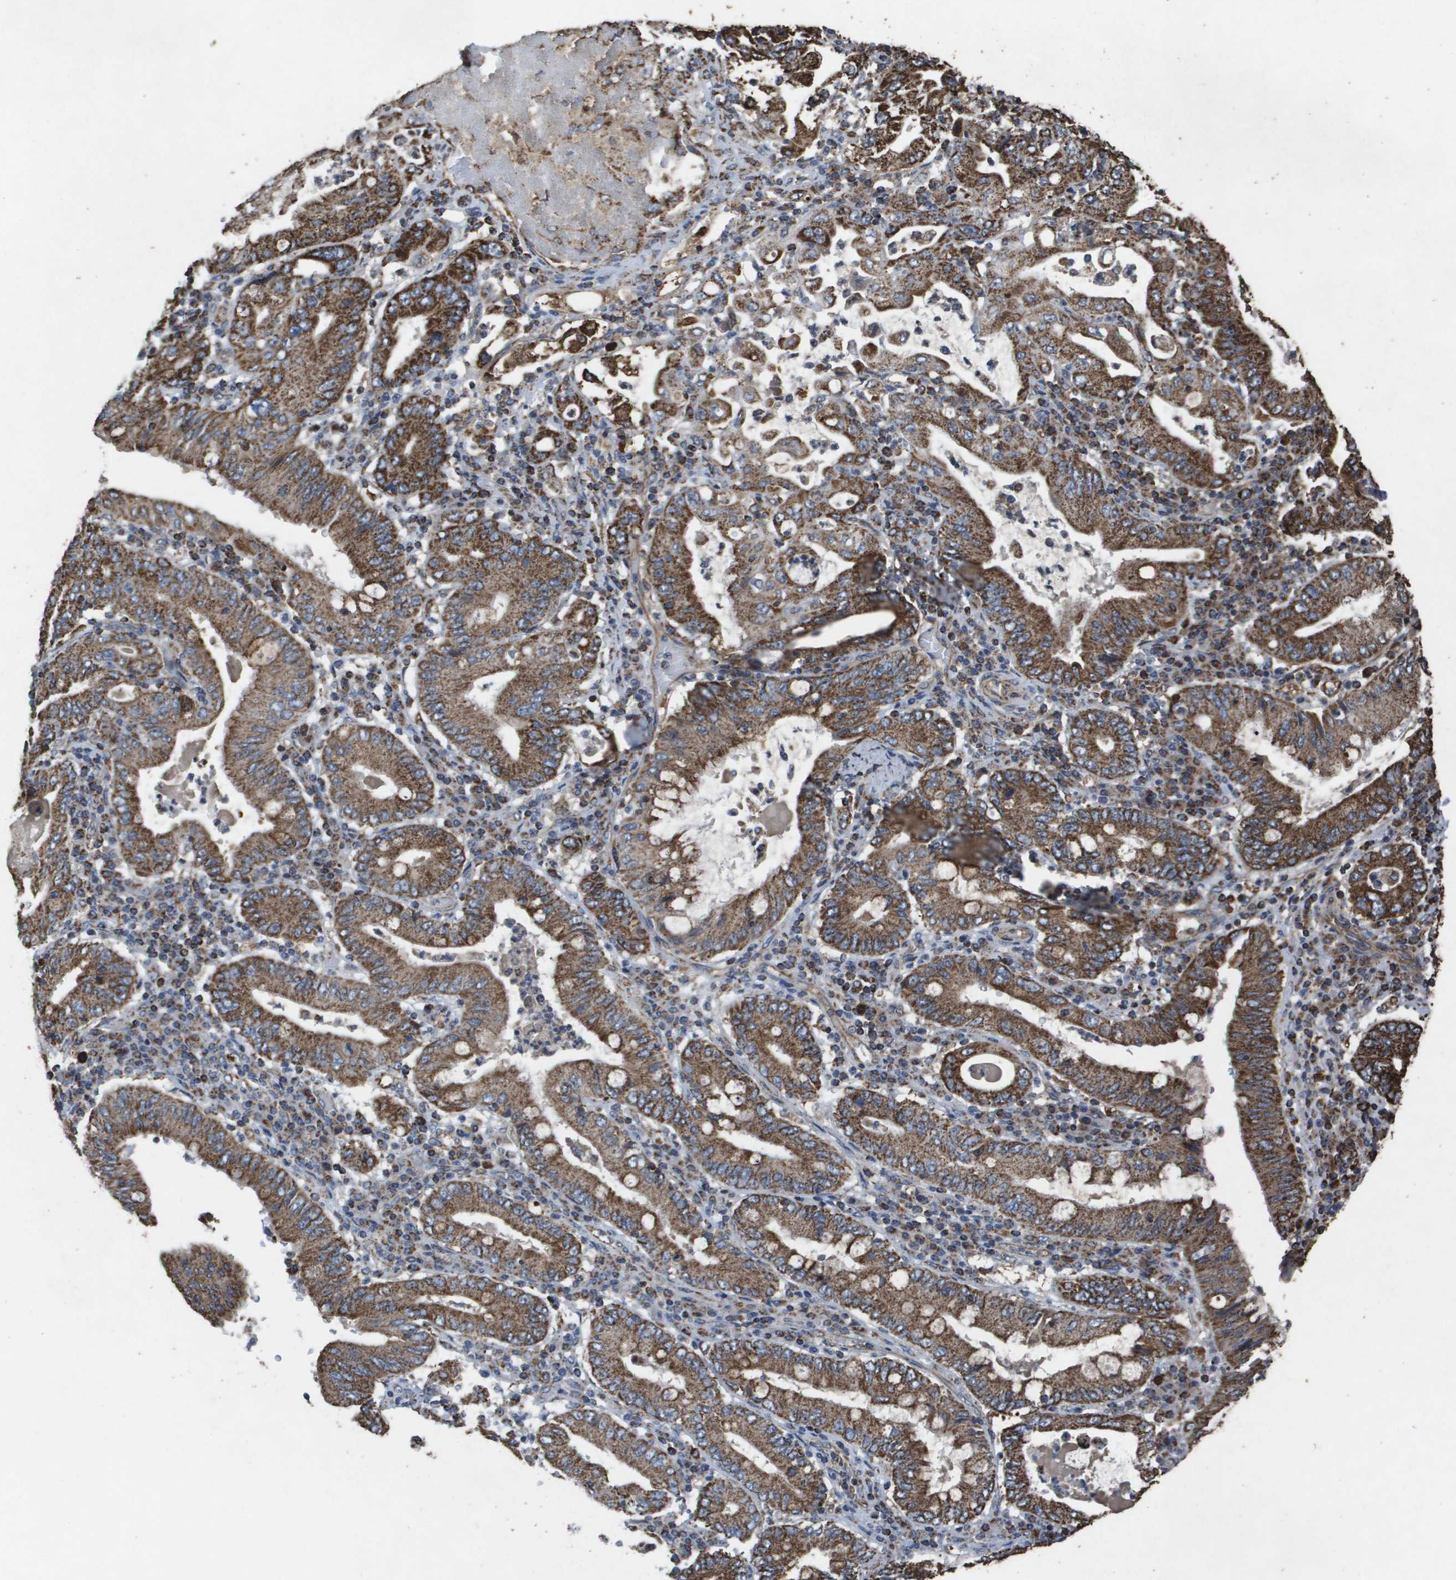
{"staining": {"intensity": "moderate", "quantity": ">75%", "location": "cytoplasmic/membranous"}, "tissue": "stomach cancer", "cell_type": "Tumor cells", "image_type": "cancer", "snomed": [{"axis": "morphology", "description": "Normal tissue, NOS"}, {"axis": "morphology", "description": "Adenocarcinoma, NOS"}, {"axis": "topography", "description": "Esophagus"}, {"axis": "topography", "description": "Stomach, upper"}, {"axis": "topography", "description": "Peripheral nerve tissue"}], "caption": "Approximately >75% of tumor cells in human stomach cancer (adenocarcinoma) reveal moderate cytoplasmic/membranous protein staining as visualized by brown immunohistochemical staining.", "gene": "HSPE1", "patient": {"sex": "male", "age": 62}}